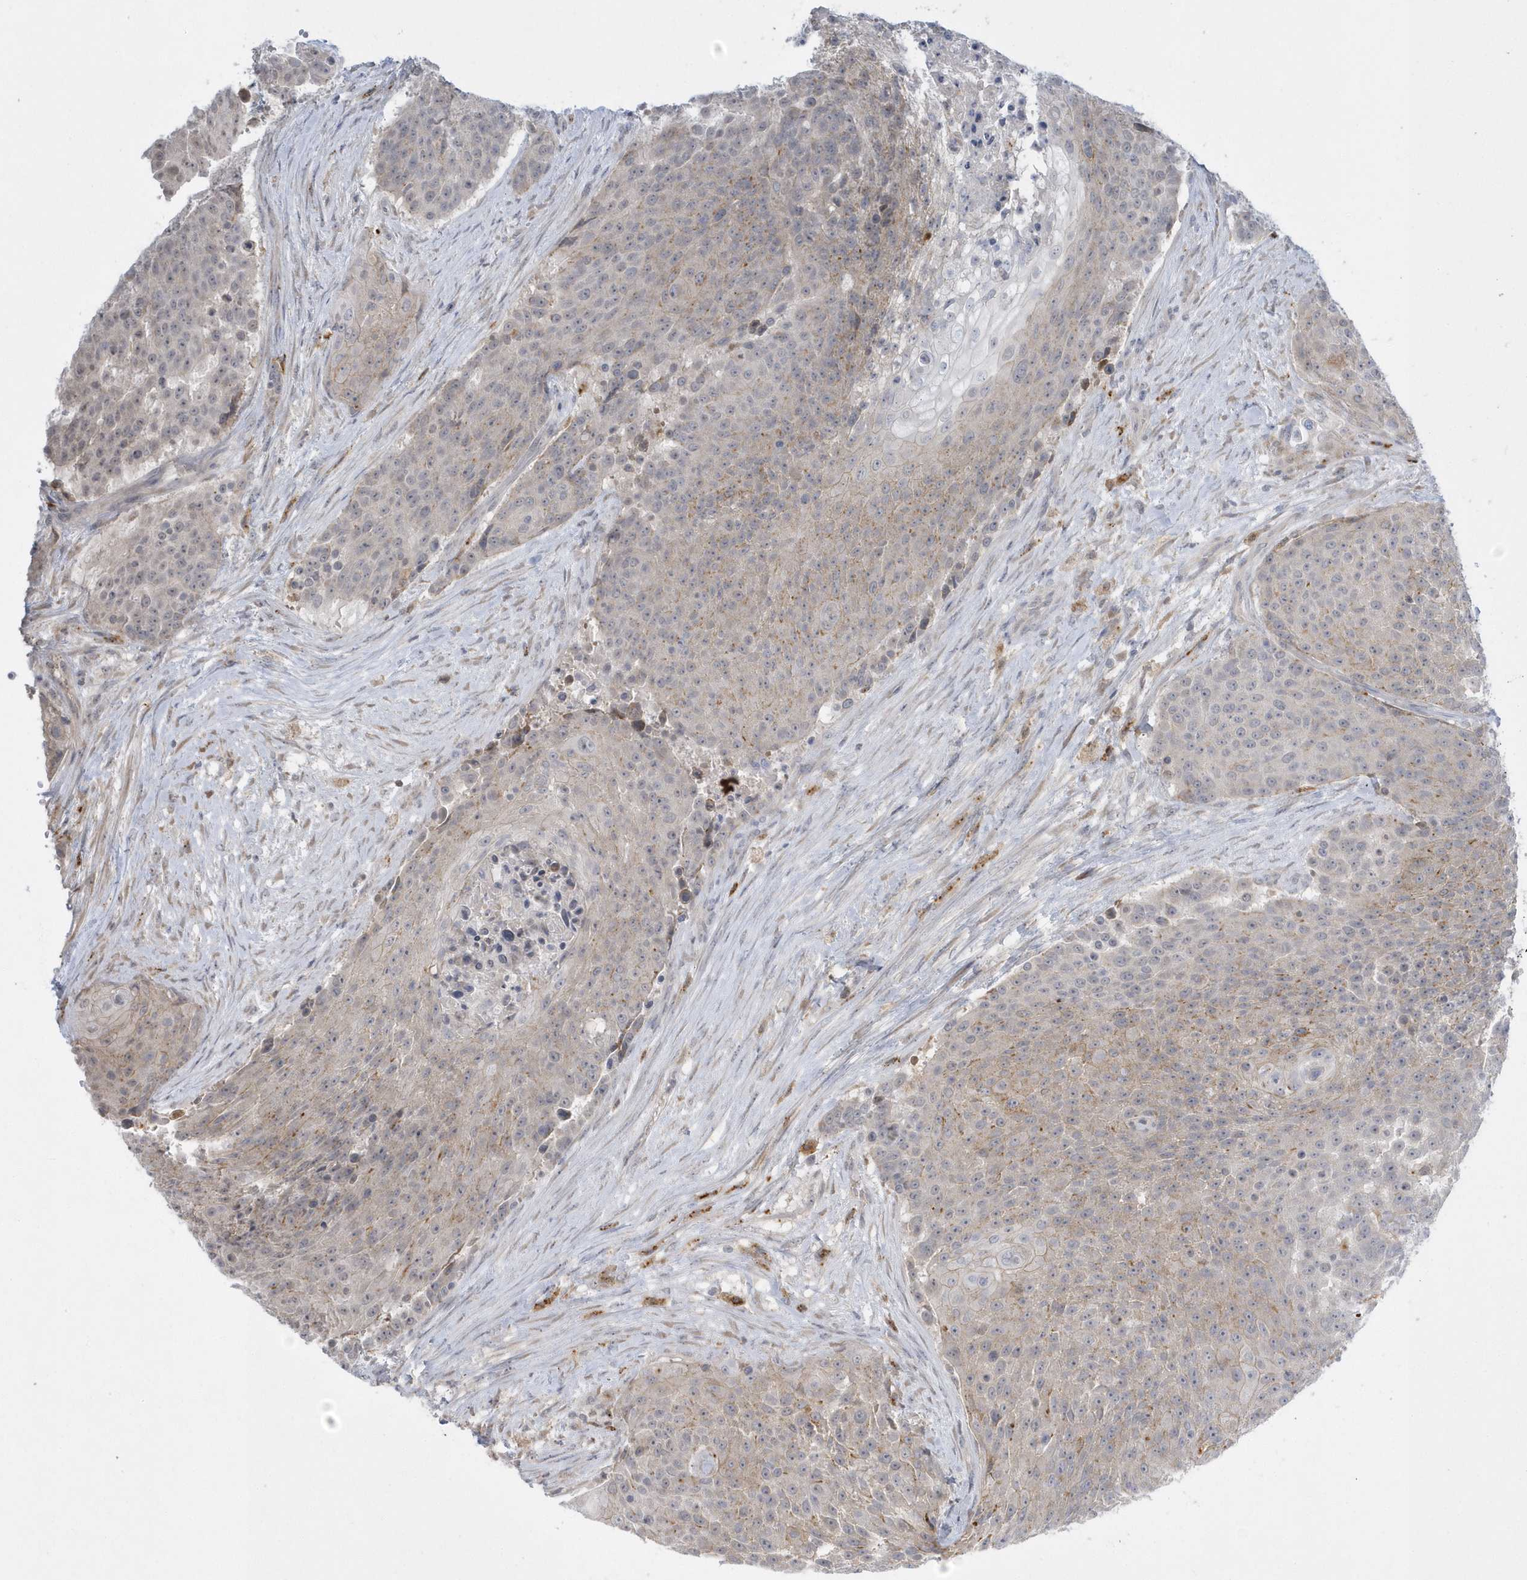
{"staining": {"intensity": "weak", "quantity": ">75%", "location": "cytoplasmic/membranous"}, "tissue": "urothelial cancer", "cell_type": "Tumor cells", "image_type": "cancer", "snomed": [{"axis": "morphology", "description": "Urothelial carcinoma, High grade"}, {"axis": "topography", "description": "Urinary bladder"}], "caption": "DAB immunohistochemical staining of urothelial cancer displays weak cytoplasmic/membranous protein expression in about >75% of tumor cells.", "gene": "ZC3H12D", "patient": {"sex": "female", "age": 63}}